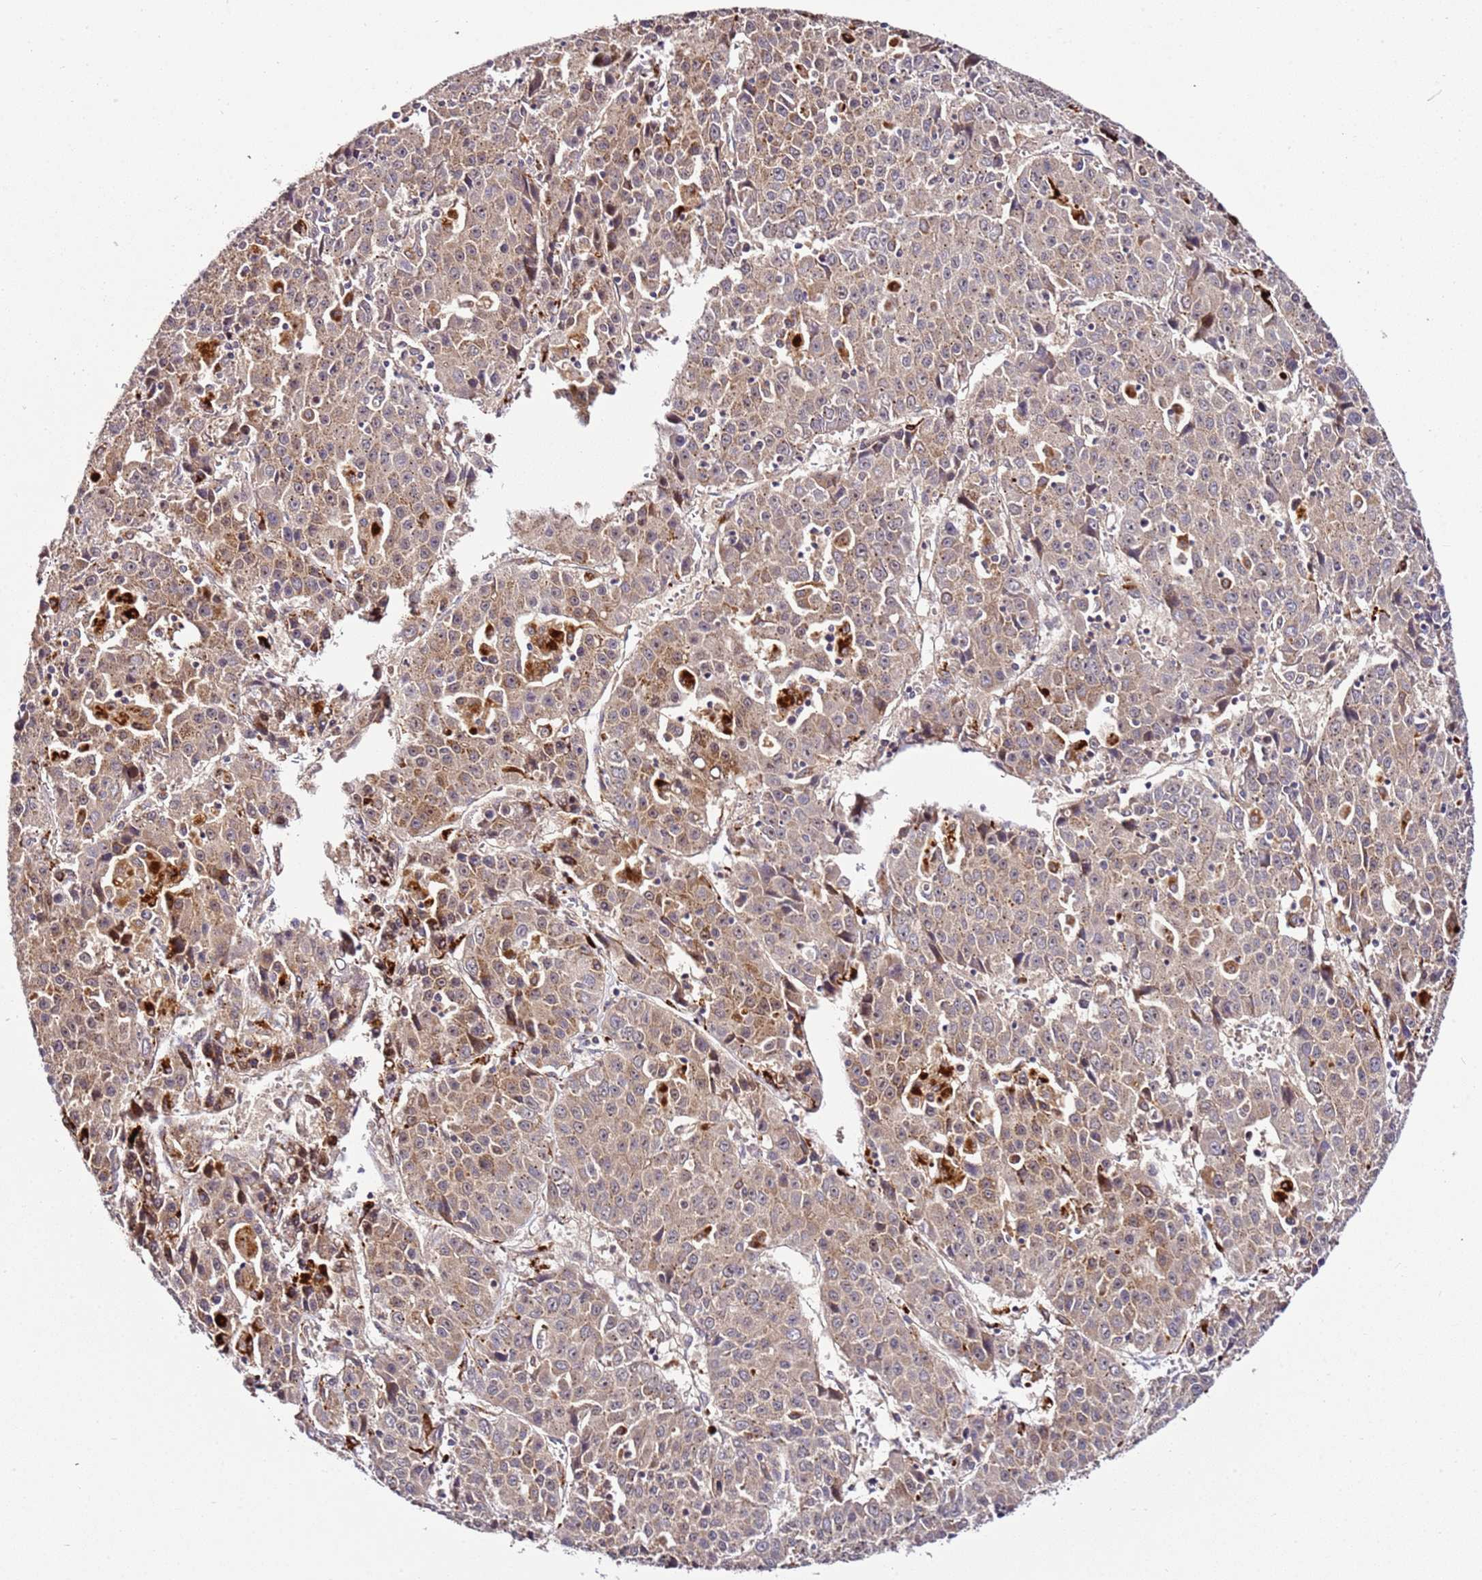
{"staining": {"intensity": "moderate", "quantity": ">75%", "location": "cytoplasmic/membranous"}, "tissue": "liver cancer", "cell_type": "Tumor cells", "image_type": "cancer", "snomed": [{"axis": "morphology", "description": "Carcinoma, Hepatocellular, NOS"}, {"axis": "topography", "description": "Liver"}], "caption": "Liver cancer (hepatocellular carcinoma) stained with DAB immunohistochemistry (IHC) exhibits medium levels of moderate cytoplasmic/membranous staining in approximately >75% of tumor cells. The staining was performed using DAB (3,3'-diaminobenzidine) to visualize the protein expression in brown, while the nuclei were stained in blue with hematoxylin (Magnification: 20x).", "gene": "PVRIG", "patient": {"sex": "female", "age": 53}}